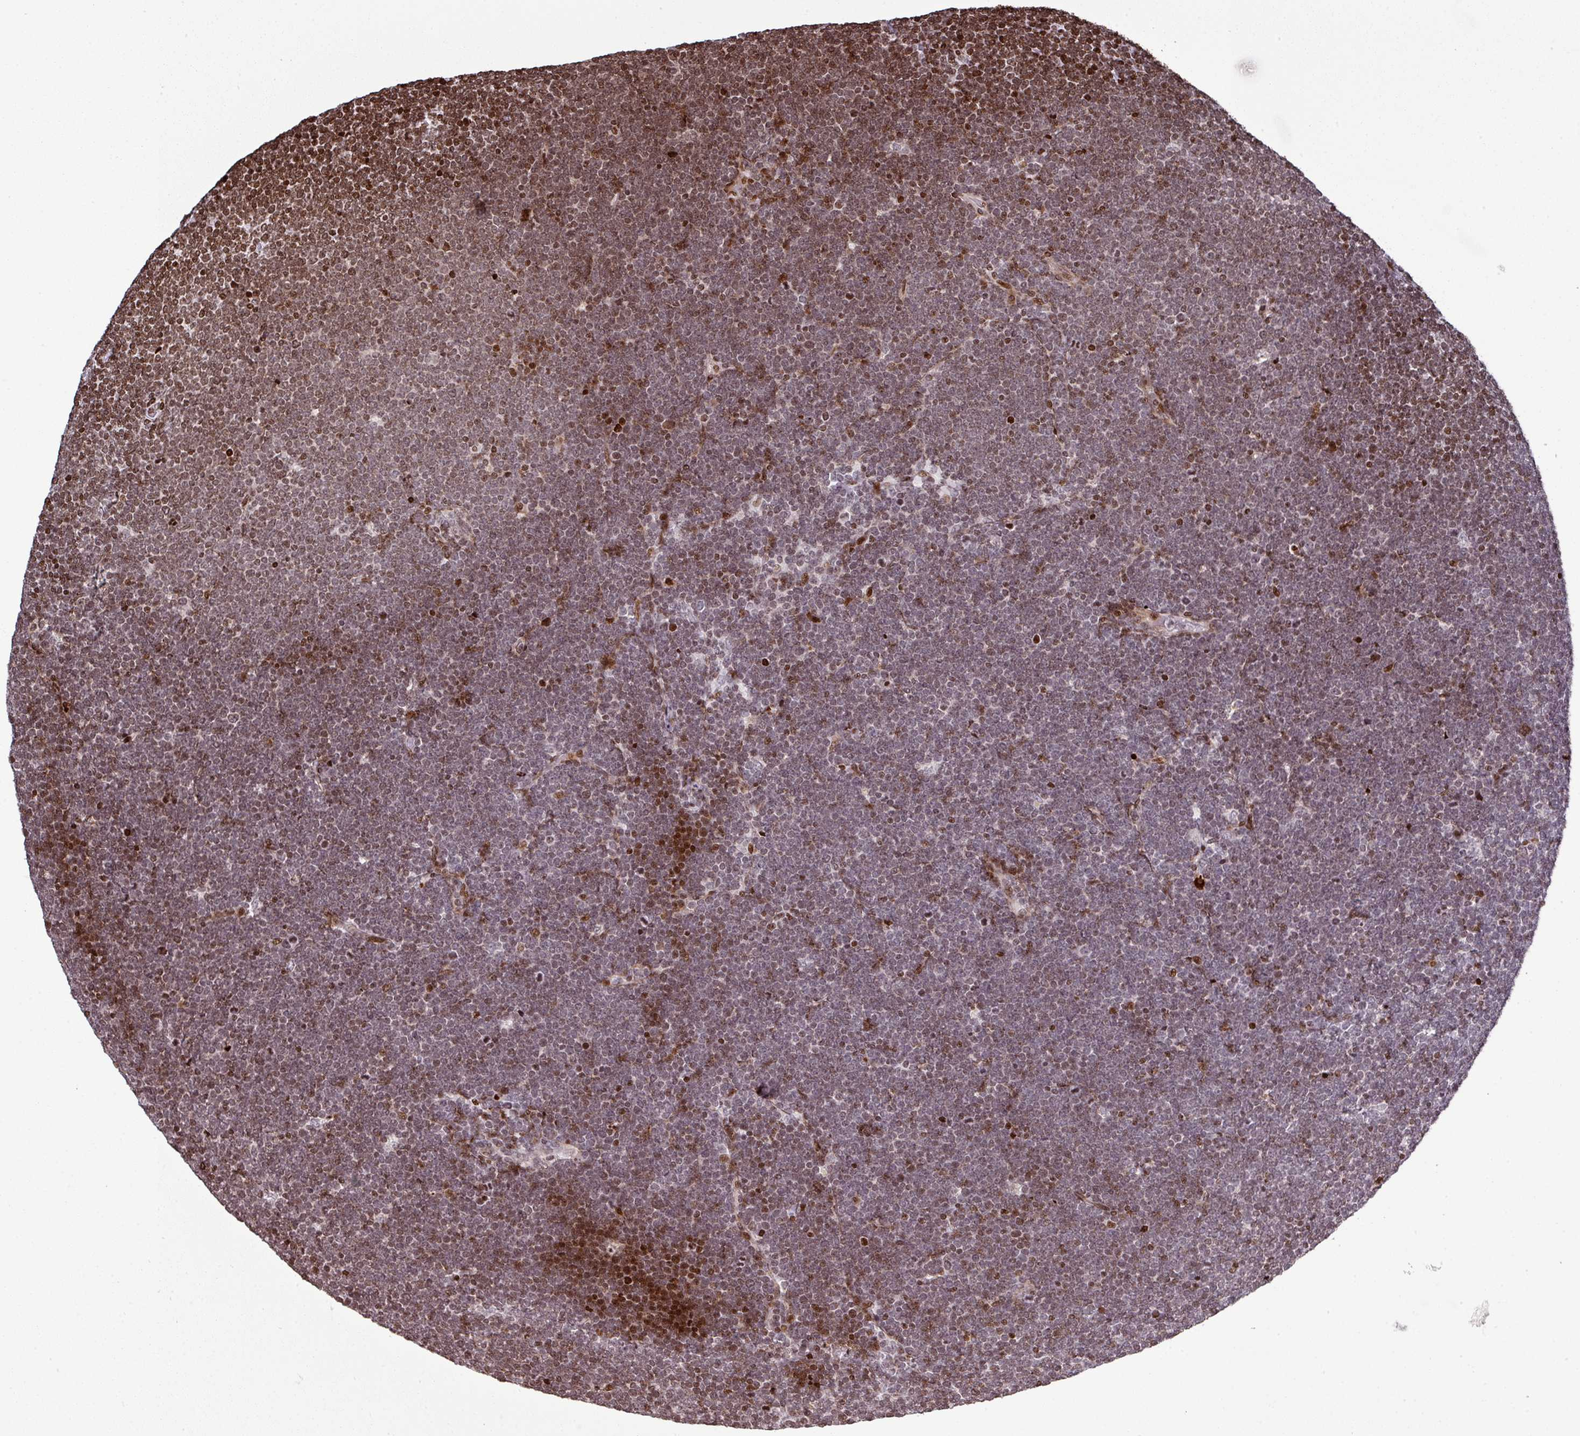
{"staining": {"intensity": "moderate", "quantity": "<25%", "location": "nuclear"}, "tissue": "lymphoma", "cell_type": "Tumor cells", "image_type": "cancer", "snomed": [{"axis": "morphology", "description": "Malignant lymphoma, non-Hodgkin's type, High grade"}, {"axis": "topography", "description": "Lymph node"}], "caption": "The micrograph demonstrates staining of lymphoma, revealing moderate nuclear protein positivity (brown color) within tumor cells.", "gene": "RASL11A", "patient": {"sex": "male", "age": 13}}